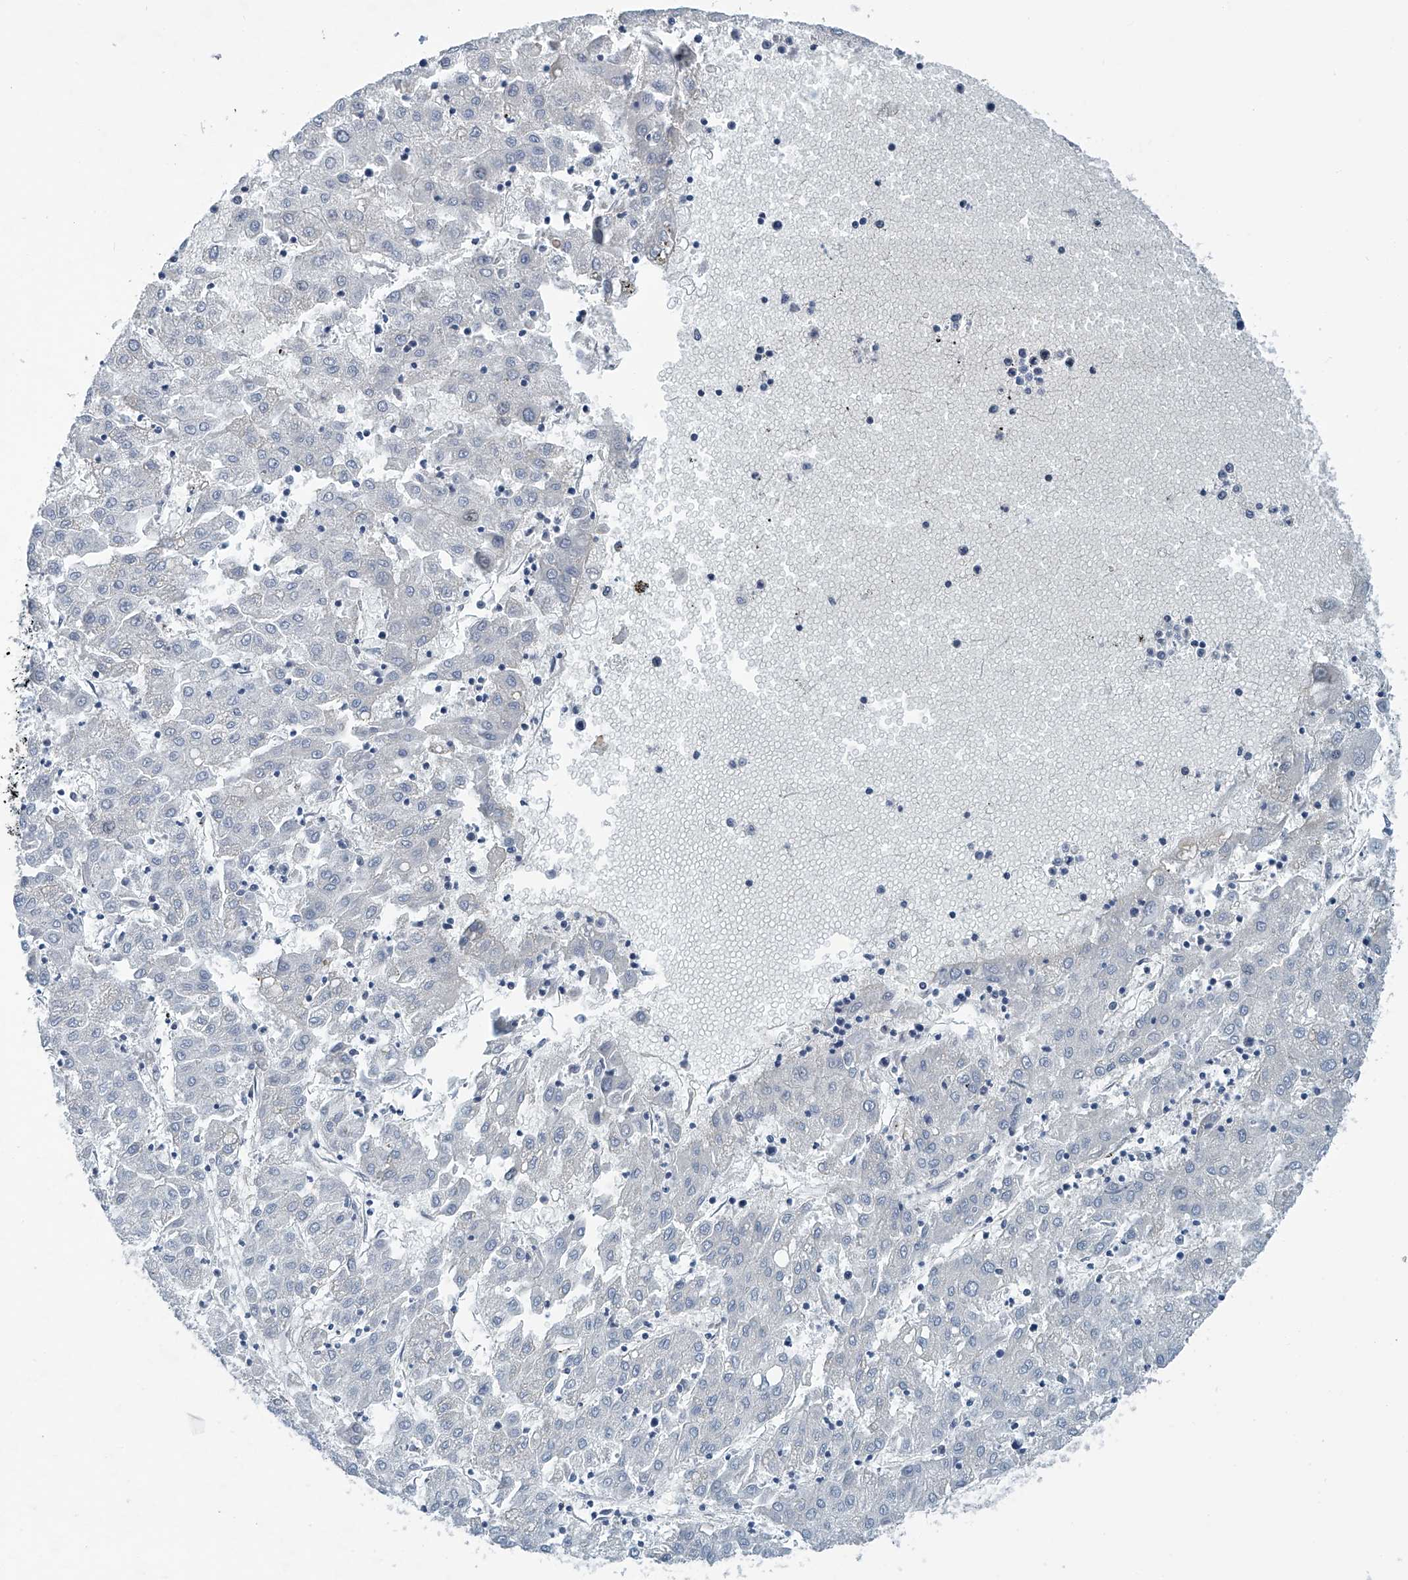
{"staining": {"intensity": "negative", "quantity": "none", "location": "none"}, "tissue": "liver cancer", "cell_type": "Tumor cells", "image_type": "cancer", "snomed": [{"axis": "morphology", "description": "Carcinoma, Hepatocellular, NOS"}, {"axis": "topography", "description": "Liver"}], "caption": "Immunohistochemical staining of human hepatocellular carcinoma (liver) shows no significant positivity in tumor cells.", "gene": "CYP2A7", "patient": {"sex": "male", "age": 72}}